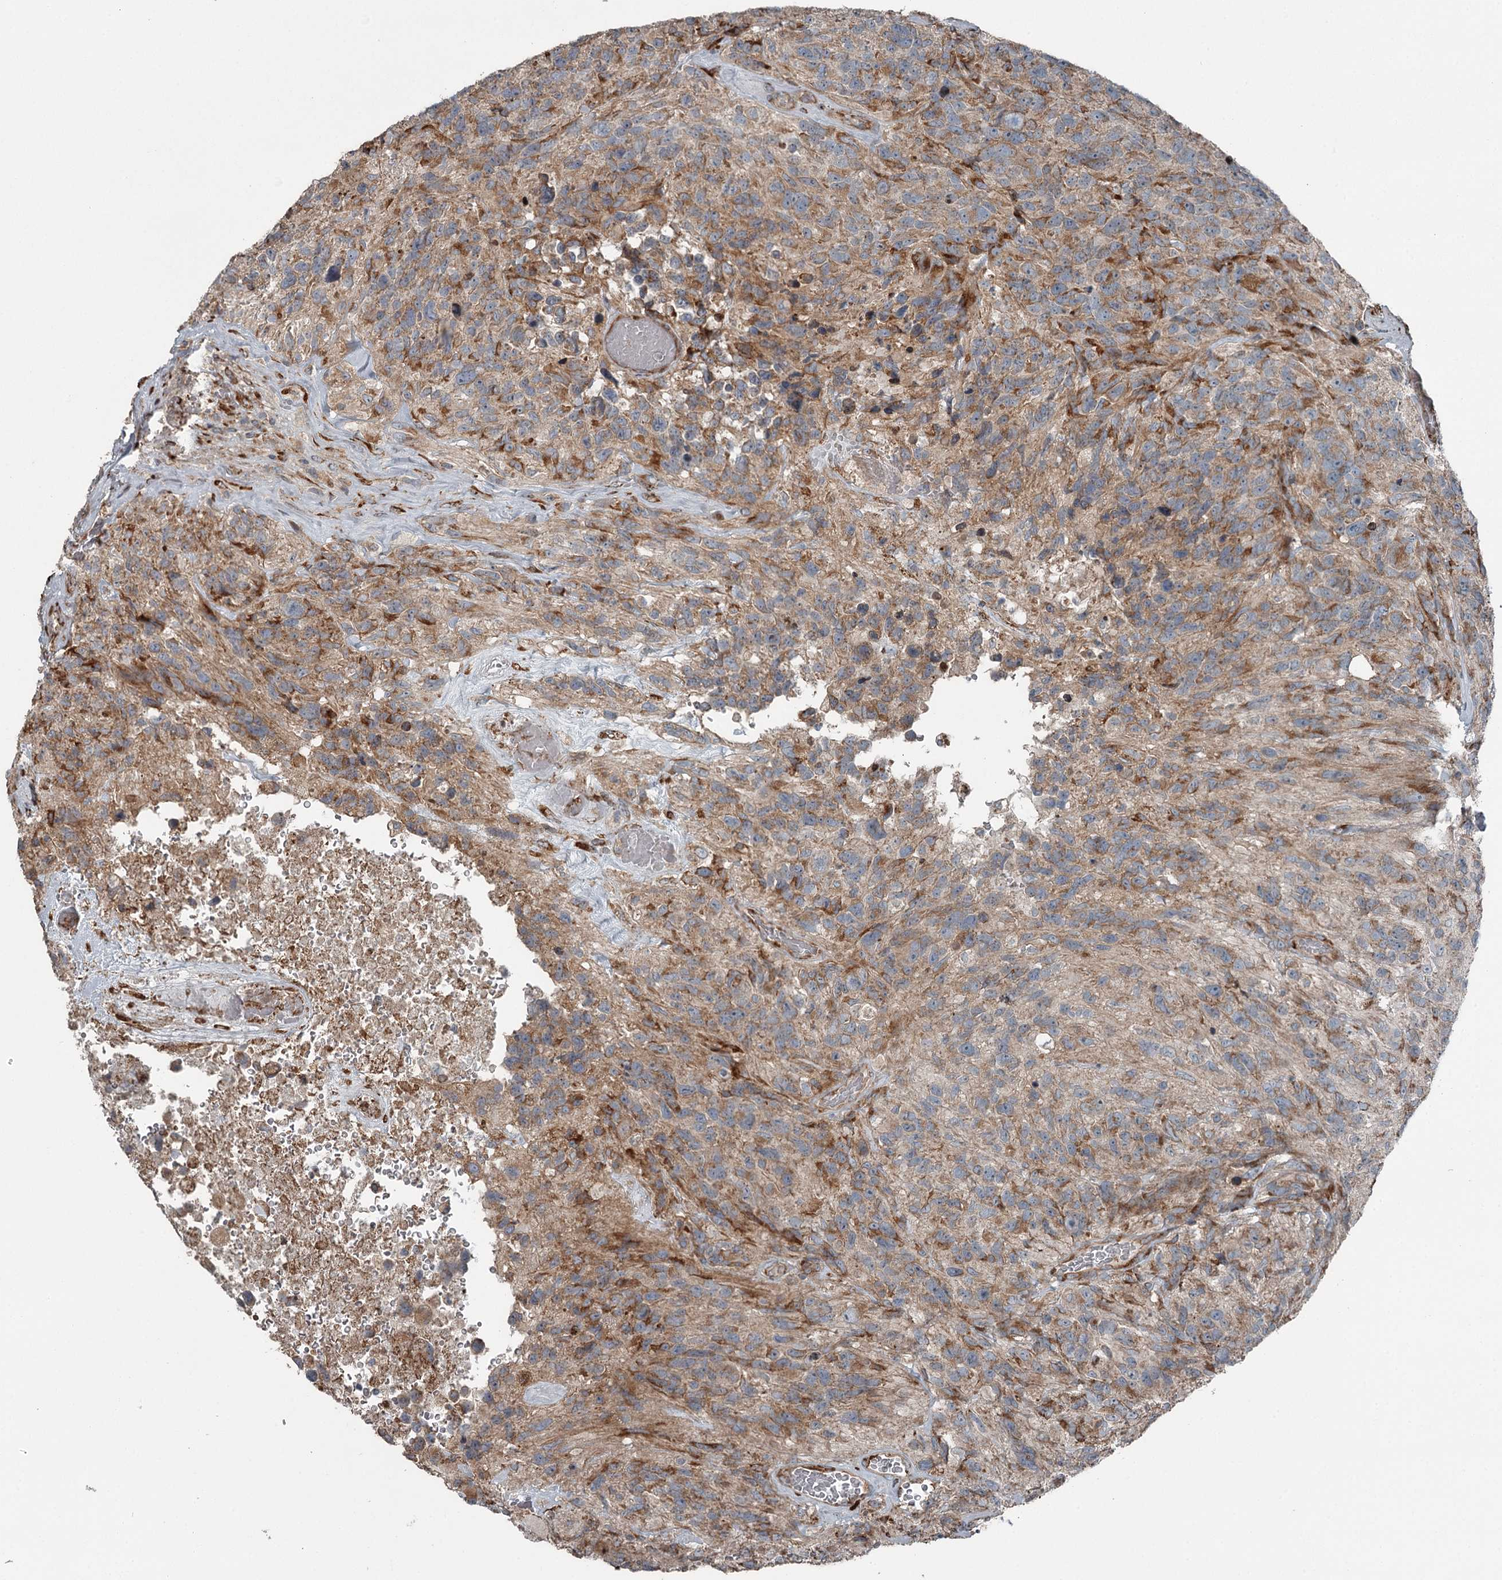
{"staining": {"intensity": "moderate", "quantity": ">75%", "location": "cytoplasmic/membranous"}, "tissue": "glioma", "cell_type": "Tumor cells", "image_type": "cancer", "snomed": [{"axis": "morphology", "description": "Glioma, malignant, High grade"}, {"axis": "topography", "description": "Brain"}], "caption": "This is a histology image of immunohistochemistry (IHC) staining of glioma, which shows moderate positivity in the cytoplasmic/membranous of tumor cells.", "gene": "RASSF8", "patient": {"sex": "male", "age": 69}}